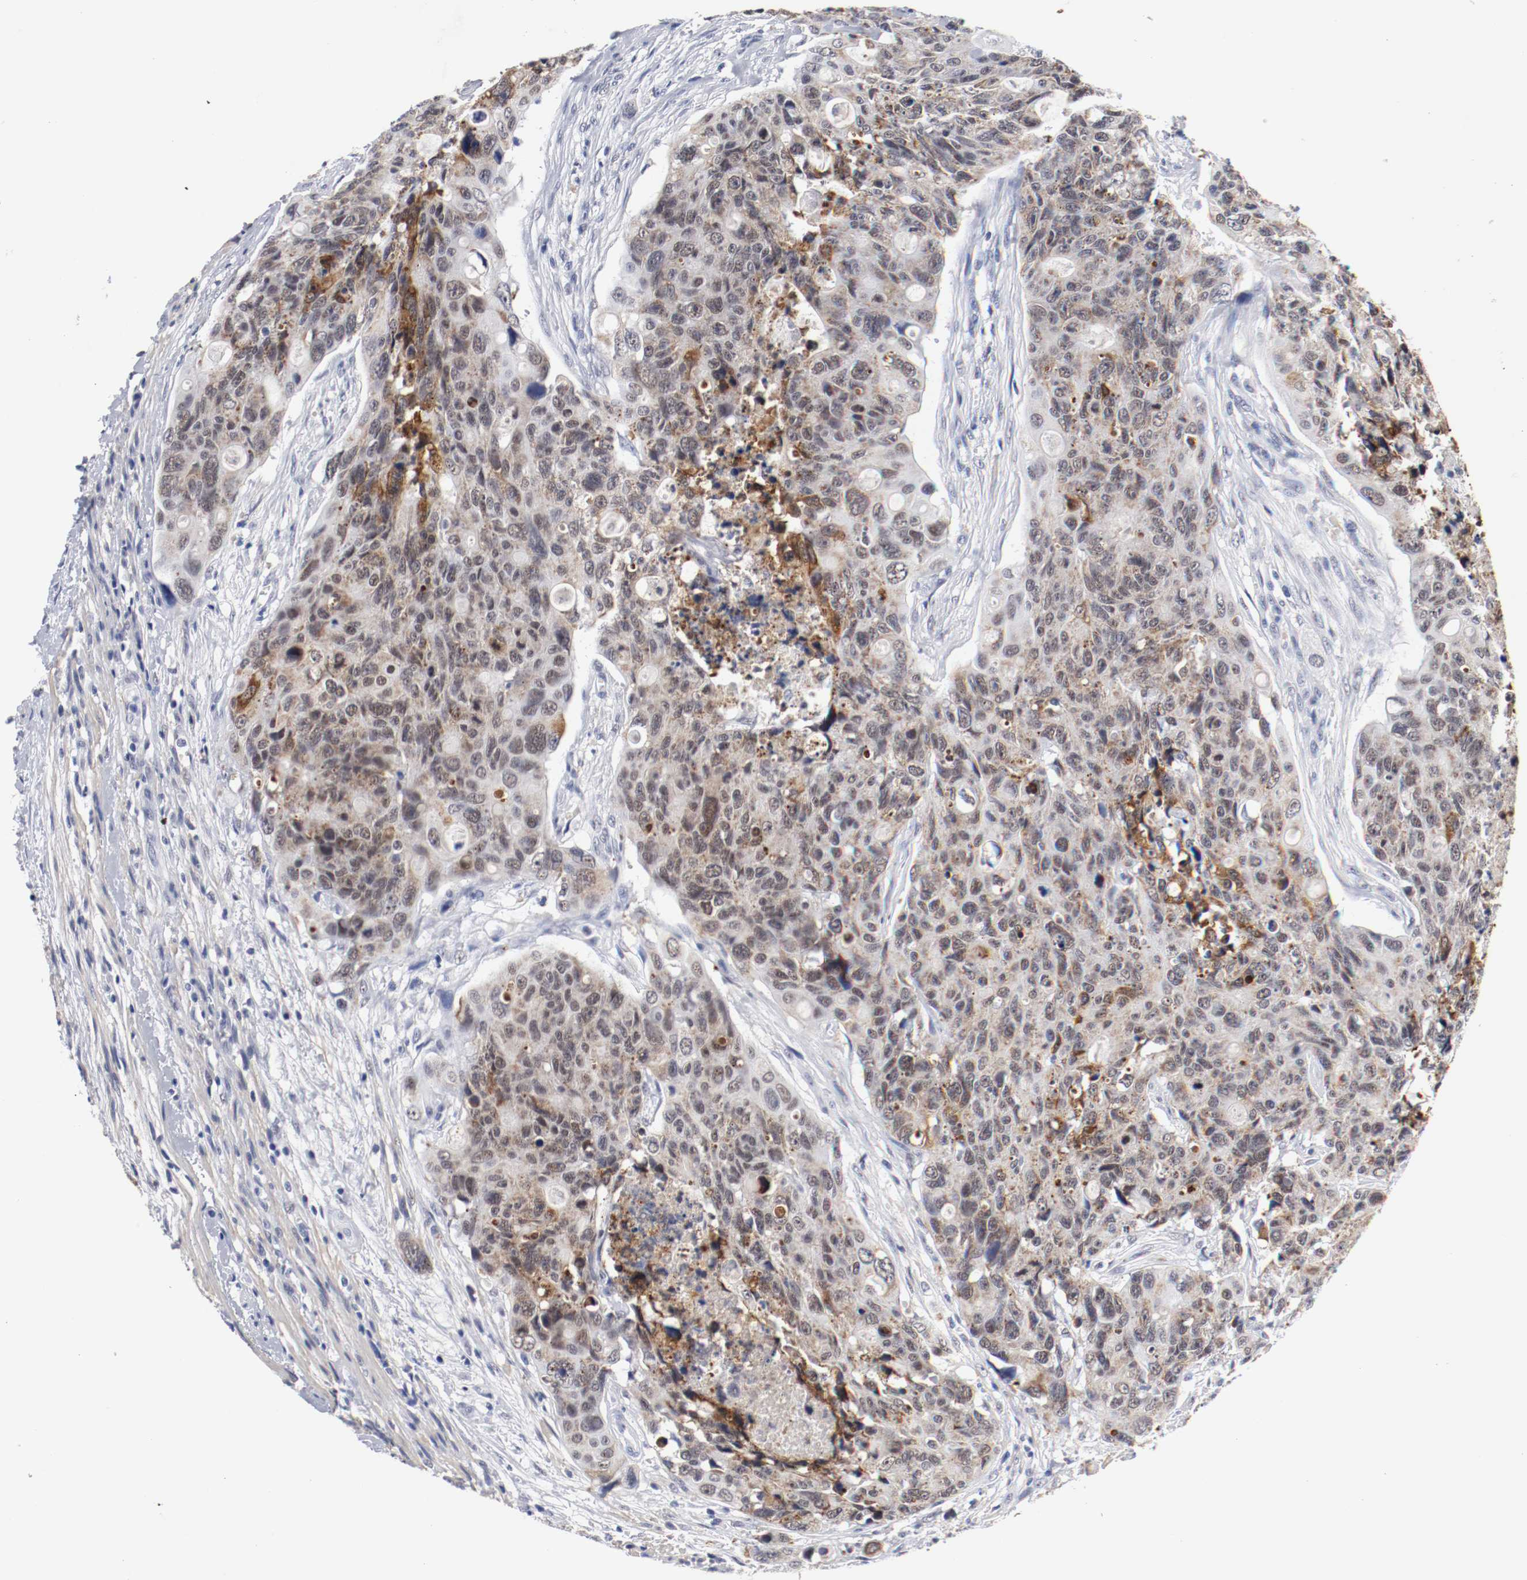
{"staining": {"intensity": "moderate", "quantity": ">75%", "location": "cytoplasmic/membranous"}, "tissue": "colorectal cancer", "cell_type": "Tumor cells", "image_type": "cancer", "snomed": [{"axis": "morphology", "description": "Adenocarcinoma, NOS"}, {"axis": "topography", "description": "Colon"}], "caption": "This is an image of IHC staining of colorectal cancer, which shows moderate positivity in the cytoplasmic/membranous of tumor cells.", "gene": "GRHL2", "patient": {"sex": "female", "age": 57}}